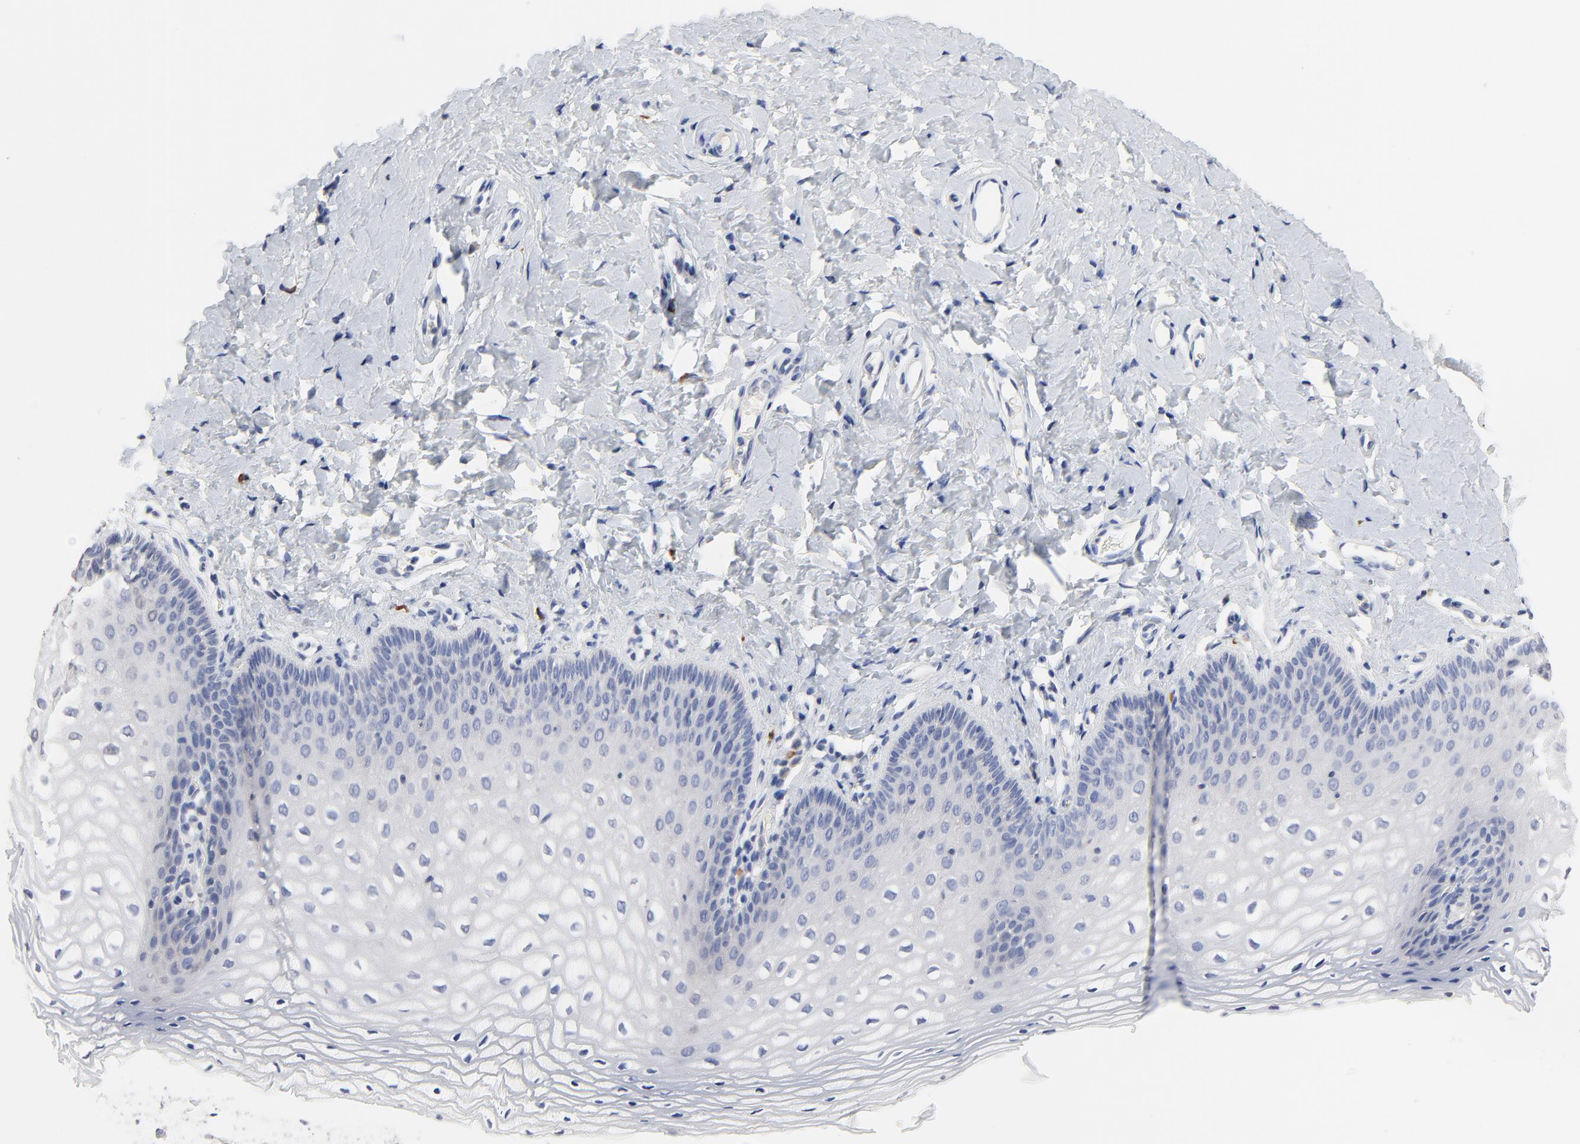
{"staining": {"intensity": "negative", "quantity": "none", "location": "none"}, "tissue": "vagina", "cell_type": "Squamous epithelial cells", "image_type": "normal", "snomed": [{"axis": "morphology", "description": "Normal tissue, NOS"}, {"axis": "topography", "description": "Vagina"}], "caption": "Photomicrograph shows no protein expression in squamous epithelial cells of normal vagina.", "gene": "FBXL5", "patient": {"sex": "female", "age": 55}}